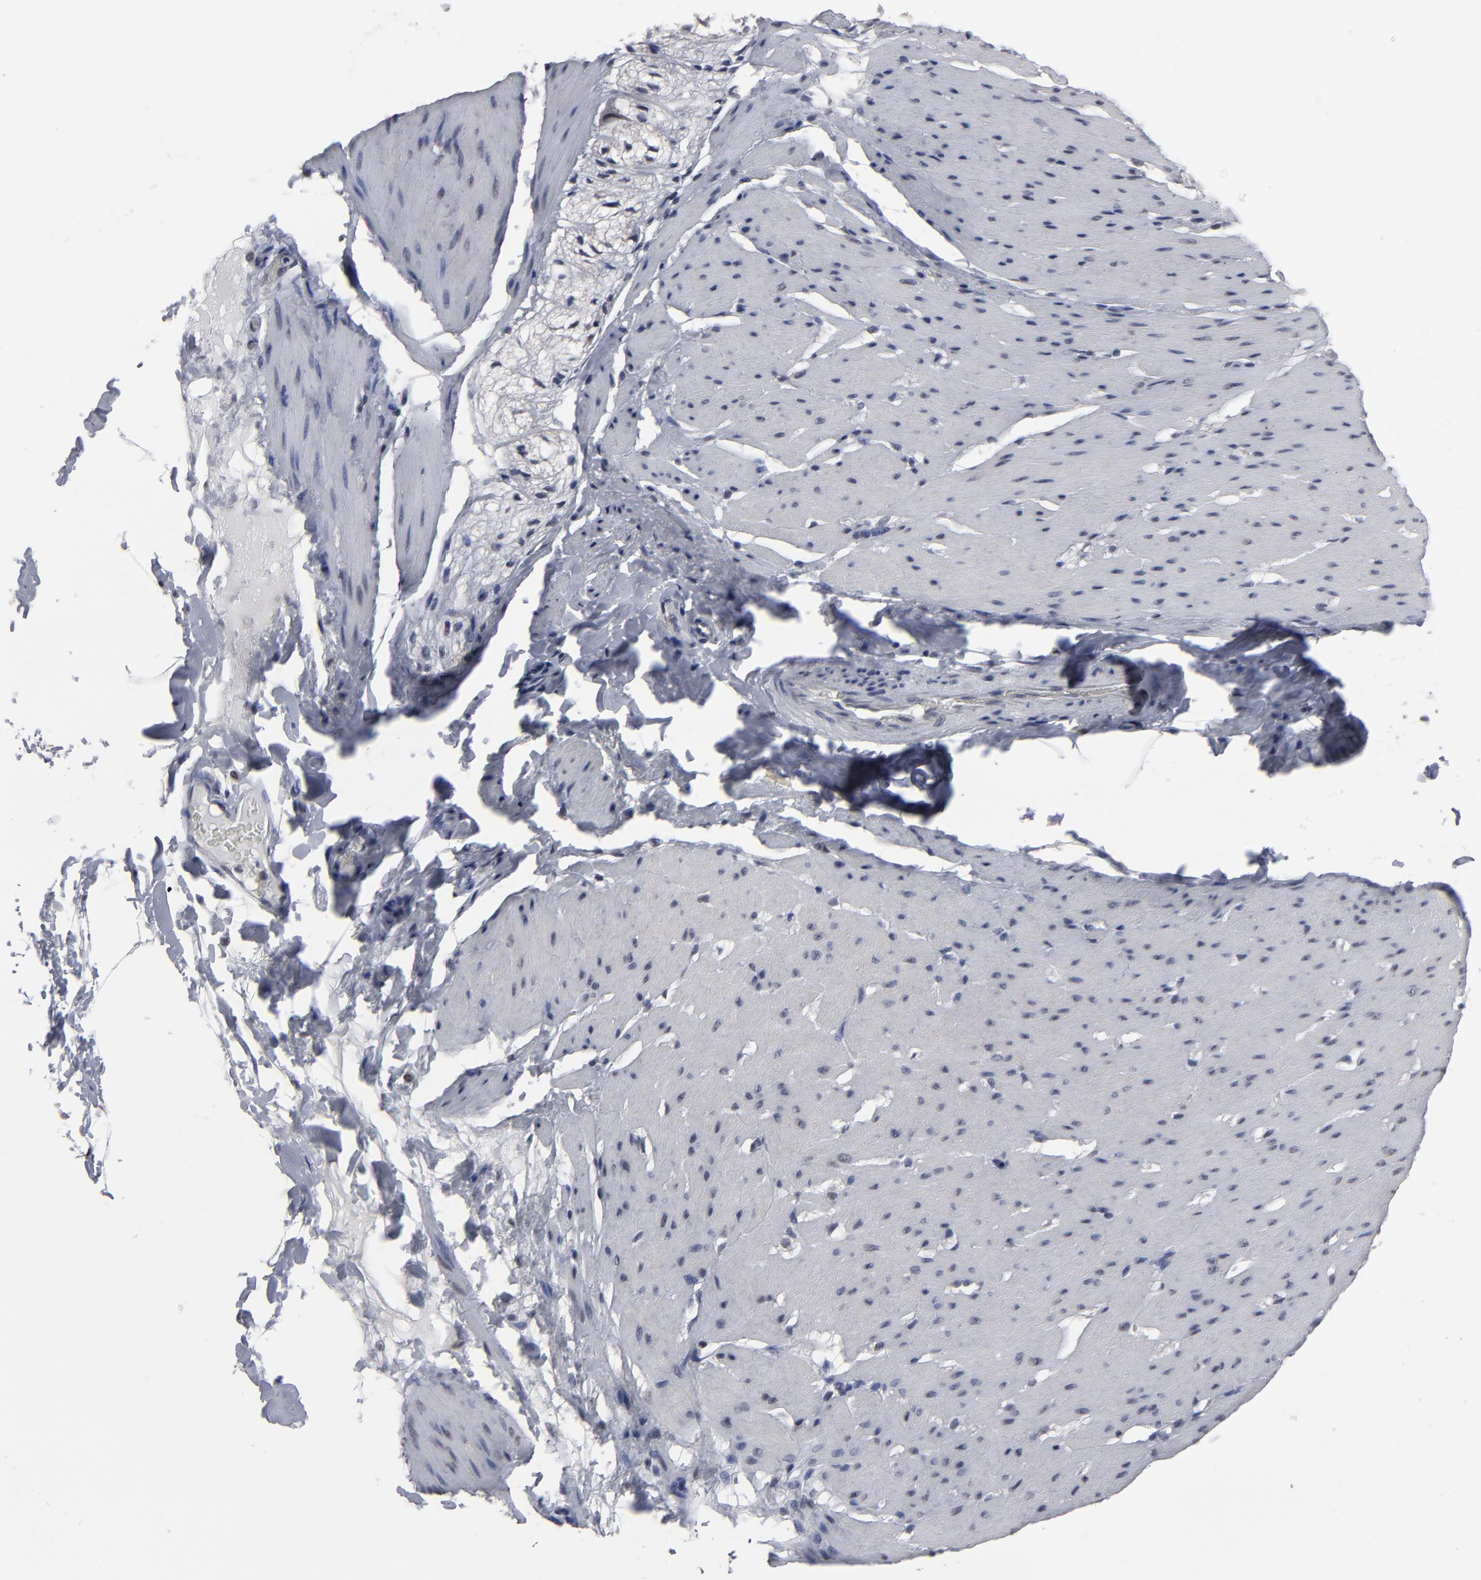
{"staining": {"intensity": "negative", "quantity": "none", "location": "none"}, "tissue": "smooth muscle", "cell_type": "Smooth muscle cells", "image_type": "normal", "snomed": [{"axis": "morphology", "description": "Normal tissue, NOS"}, {"axis": "topography", "description": "Smooth muscle"}, {"axis": "topography", "description": "Colon"}], "caption": "Immunohistochemistry micrograph of unremarkable smooth muscle: smooth muscle stained with DAB reveals no significant protein staining in smooth muscle cells.", "gene": "SSRP1", "patient": {"sex": "male", "age": 67}}